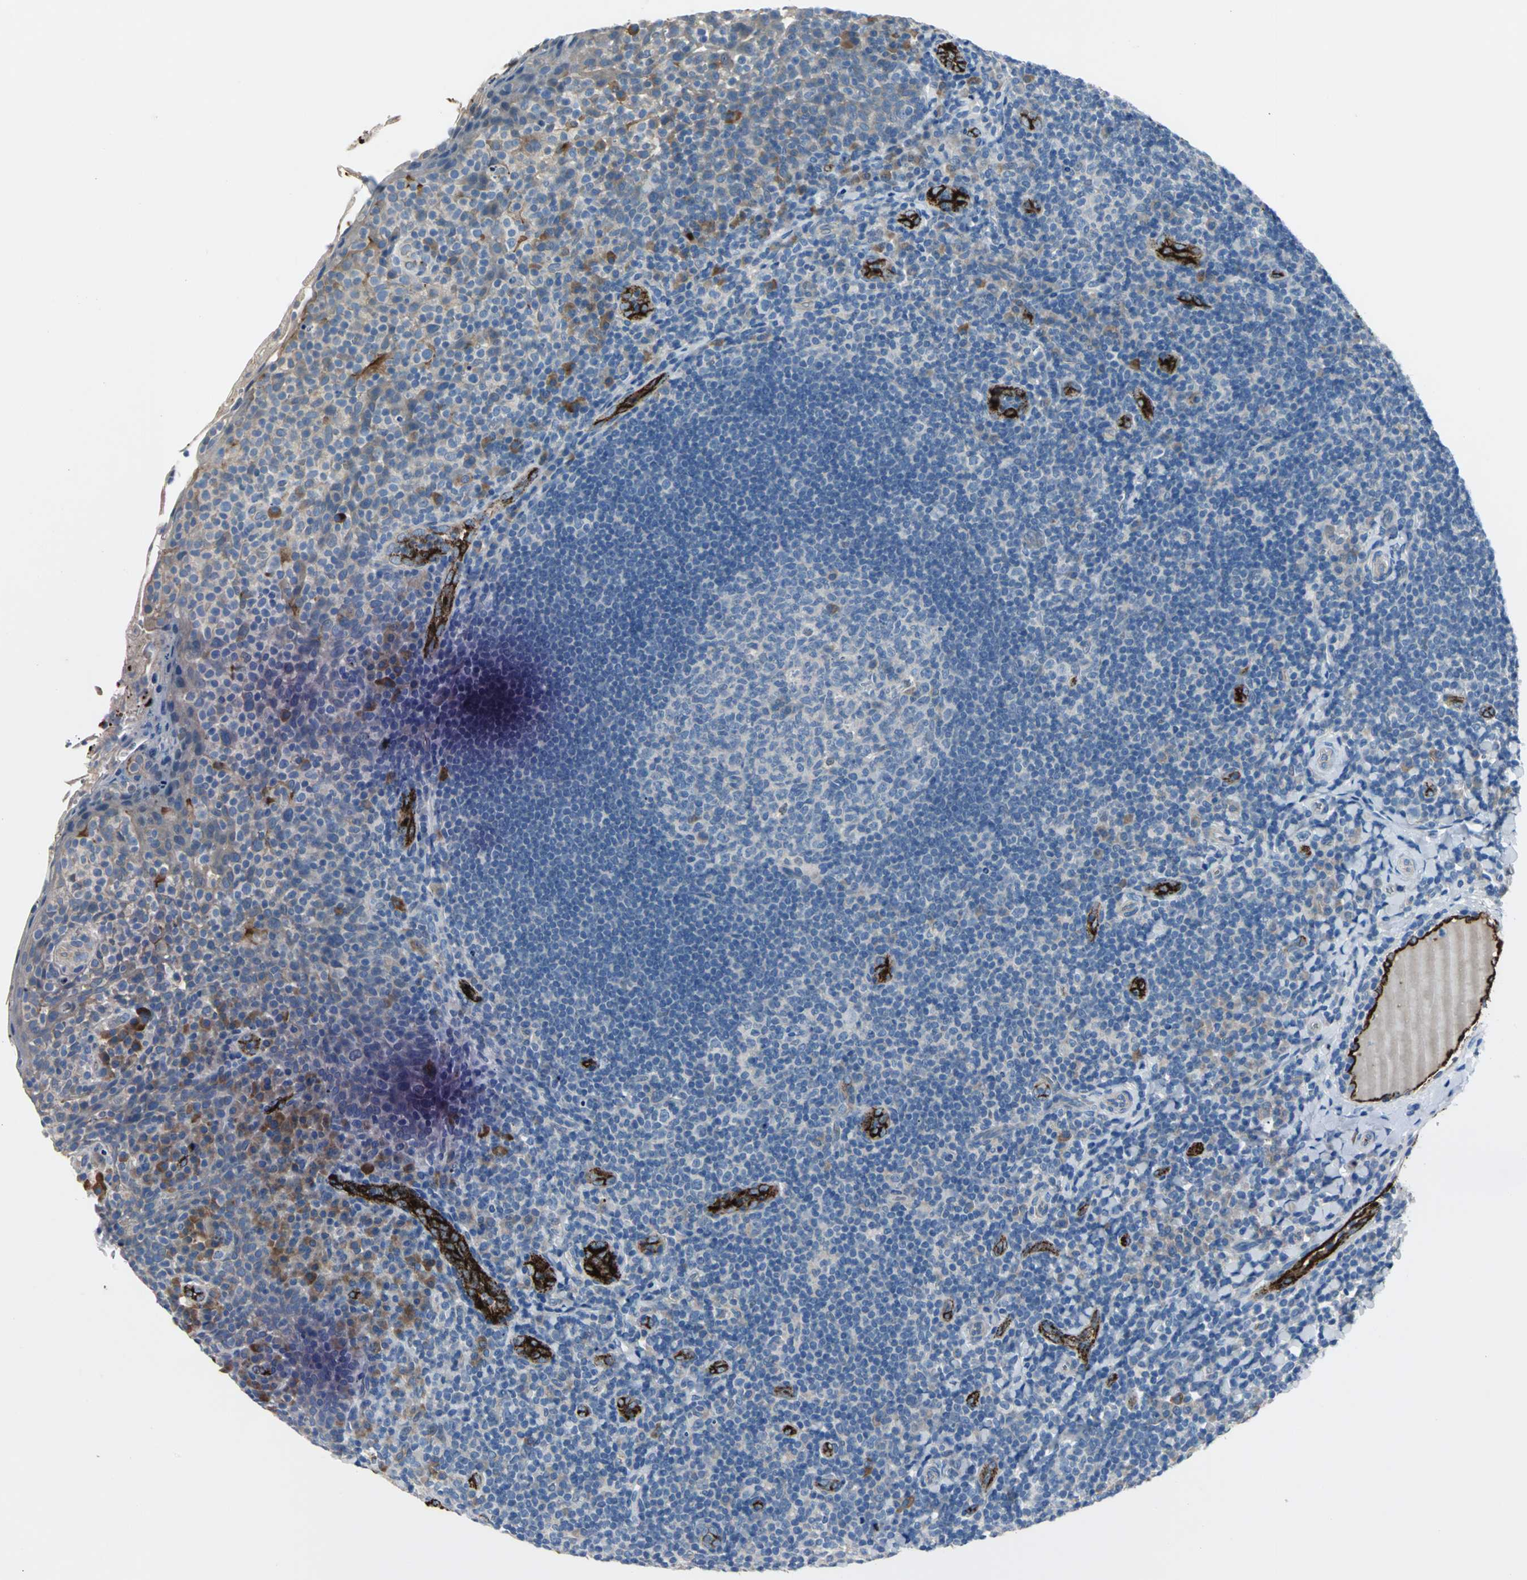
{"staining": {"intensity": "negative", "quantity": "none", "location": "none"}, "tissue": "tonsil", "cell_type": "Germinal center cells", "image_type": "normal", "snomed": [{"axis": "morphology", "description": "Normal tissue, NOS"}, {"axis": "topography", "description": "Tonsil"}], "caption": "This is an IHC image of unremarkable human tonsil. There is no staining in germinal center cells.", "gene": "SELP", "patient": {"sex": "male", "age": 17}}